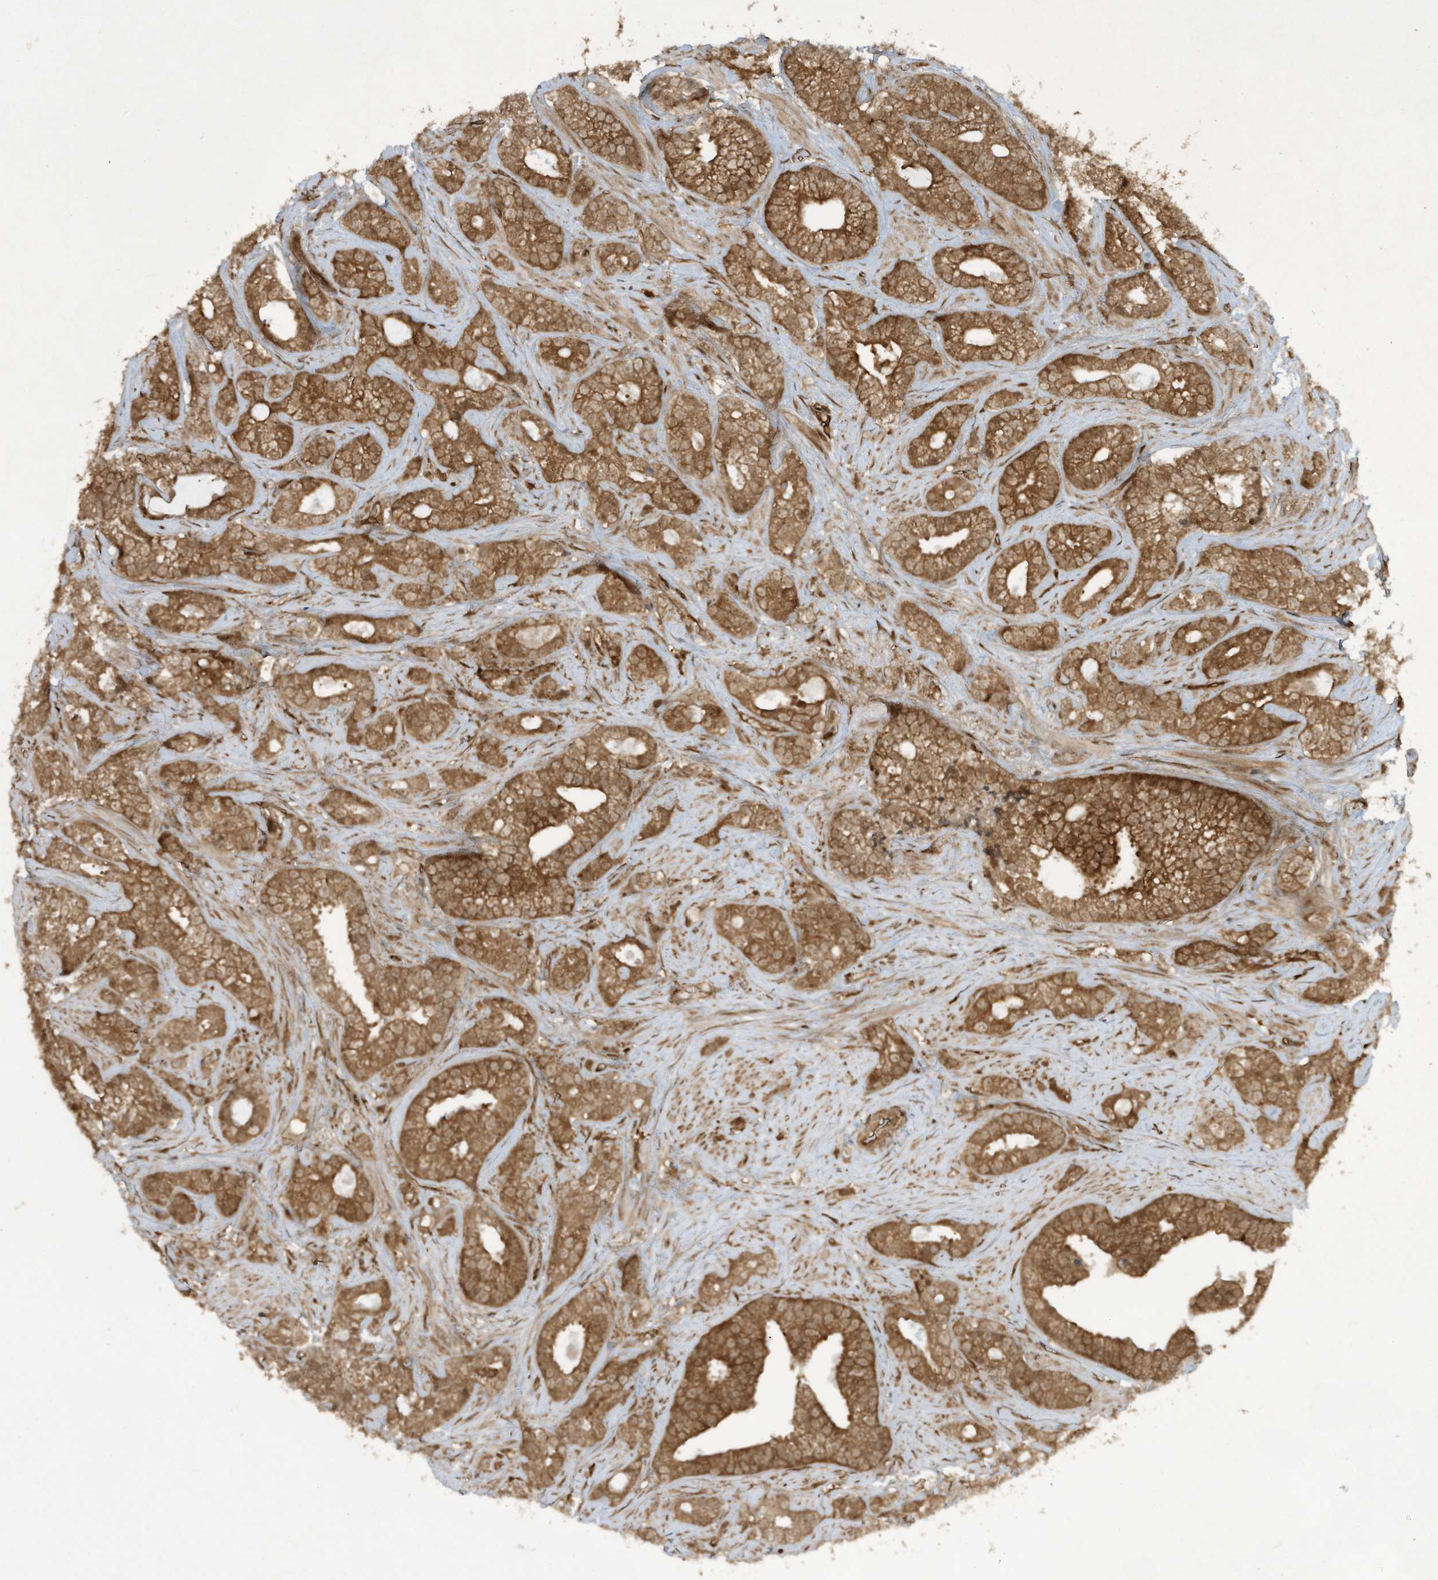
{"staining": {"intensity": "strong", "quantity": ">75%", "location": "cytoplasmic/membranous"}, "tissue": "prostate cancer", "cell_type": "Tumor cells", "image_type": "cancer", "snomed": [{"axis": "morphology", "description": "Adenocarcinoma, High grade"}, {"axis": "topography", "description": "Prostate and seminal vesicle, NOS"}], "caption": "IHC image of human high-grade adenocarcinoma (prostate) stained for a protein (brown), which exhibits high levels of strong cytoplasmic/membranous staining in approximately >75% of tumor cells.", "gene": "CERT1", "patient": {"sex": "male", "age": 67}}